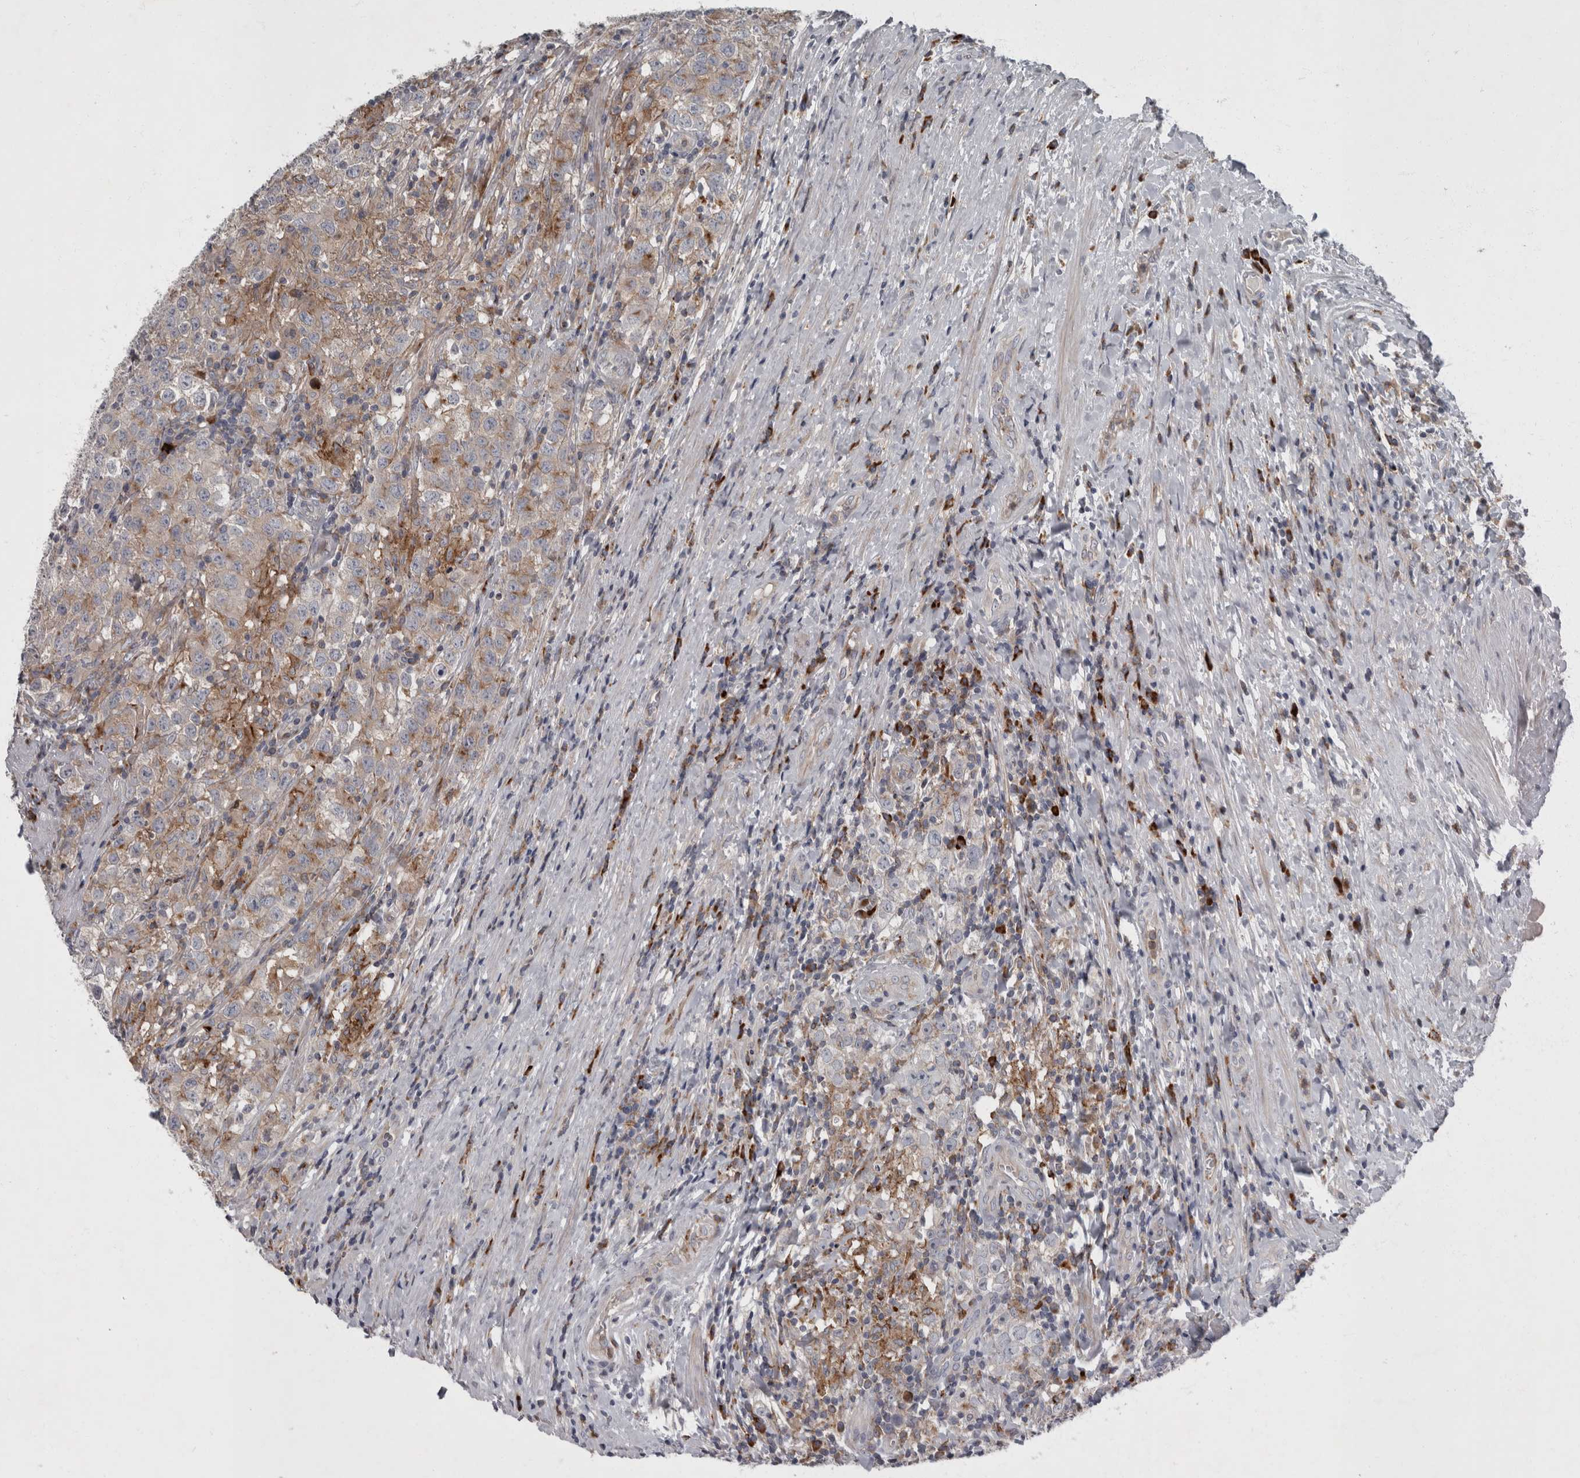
{"staining": {"intensity": "moderate", "quantity": "<25%", "location": "cytoplasmic/membranous"}, "tissue": "testis cancer", "cell_type": "Tumor cells", "image_type": "cancer", "snomed": [{"axis": "morphology", "description": "Seminoma, NOS"}, {"axis": "morphology", "description": "Carcinoma, Embryonal, NOS"}, {"axis": "topography", "description": "Testis"}], "caption": "Moderate cytoplasmic/membranous staining for a protein is appreciated in approximately <25% of tumor cells of seminoma (testis) using IHC.", "gene": "CDC42BPG", "patient": {"sex": "male", "age": 43}}